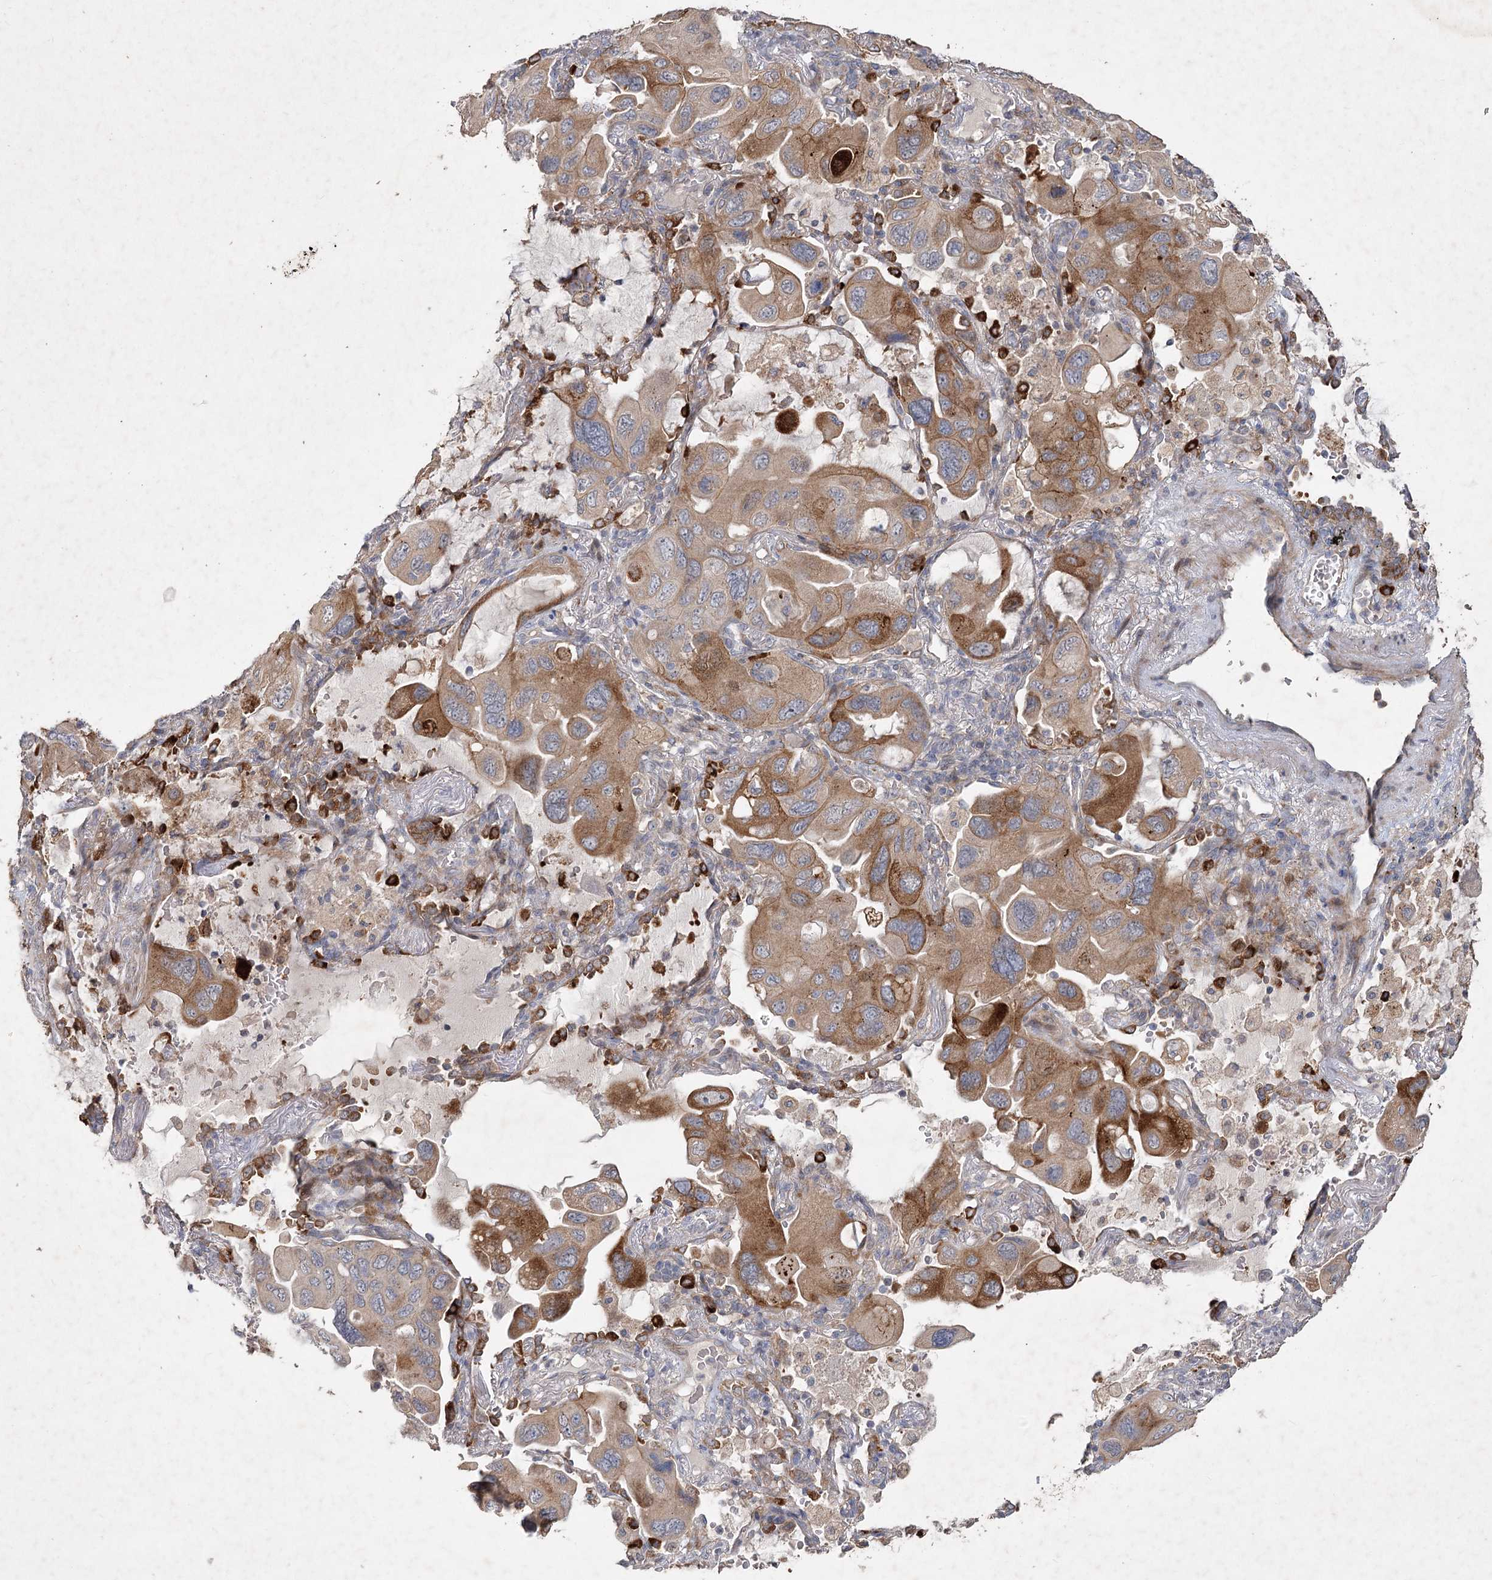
{"staining": {"intensity": "moderate", "quantity": ">75%", "location": "cytoplasmic/membranous"}, "tissue": "lung cancer", "cell_type": "Tumor cells", "image_type": "cancer", "snomed": [{"axis": "morphology", "description": "Squamous cell carcinoma, NOS"}, {"axis": "topography", "description": "Lung"}], "caption": "A micrograph of human lung squamous cell carcinoma stained for a protein exhibits moderate cytoplasmic/membranous brown staining in tumor cells.", "gene": "IRAK1BP1", "patient": {"sex": "female", "age": 73}}